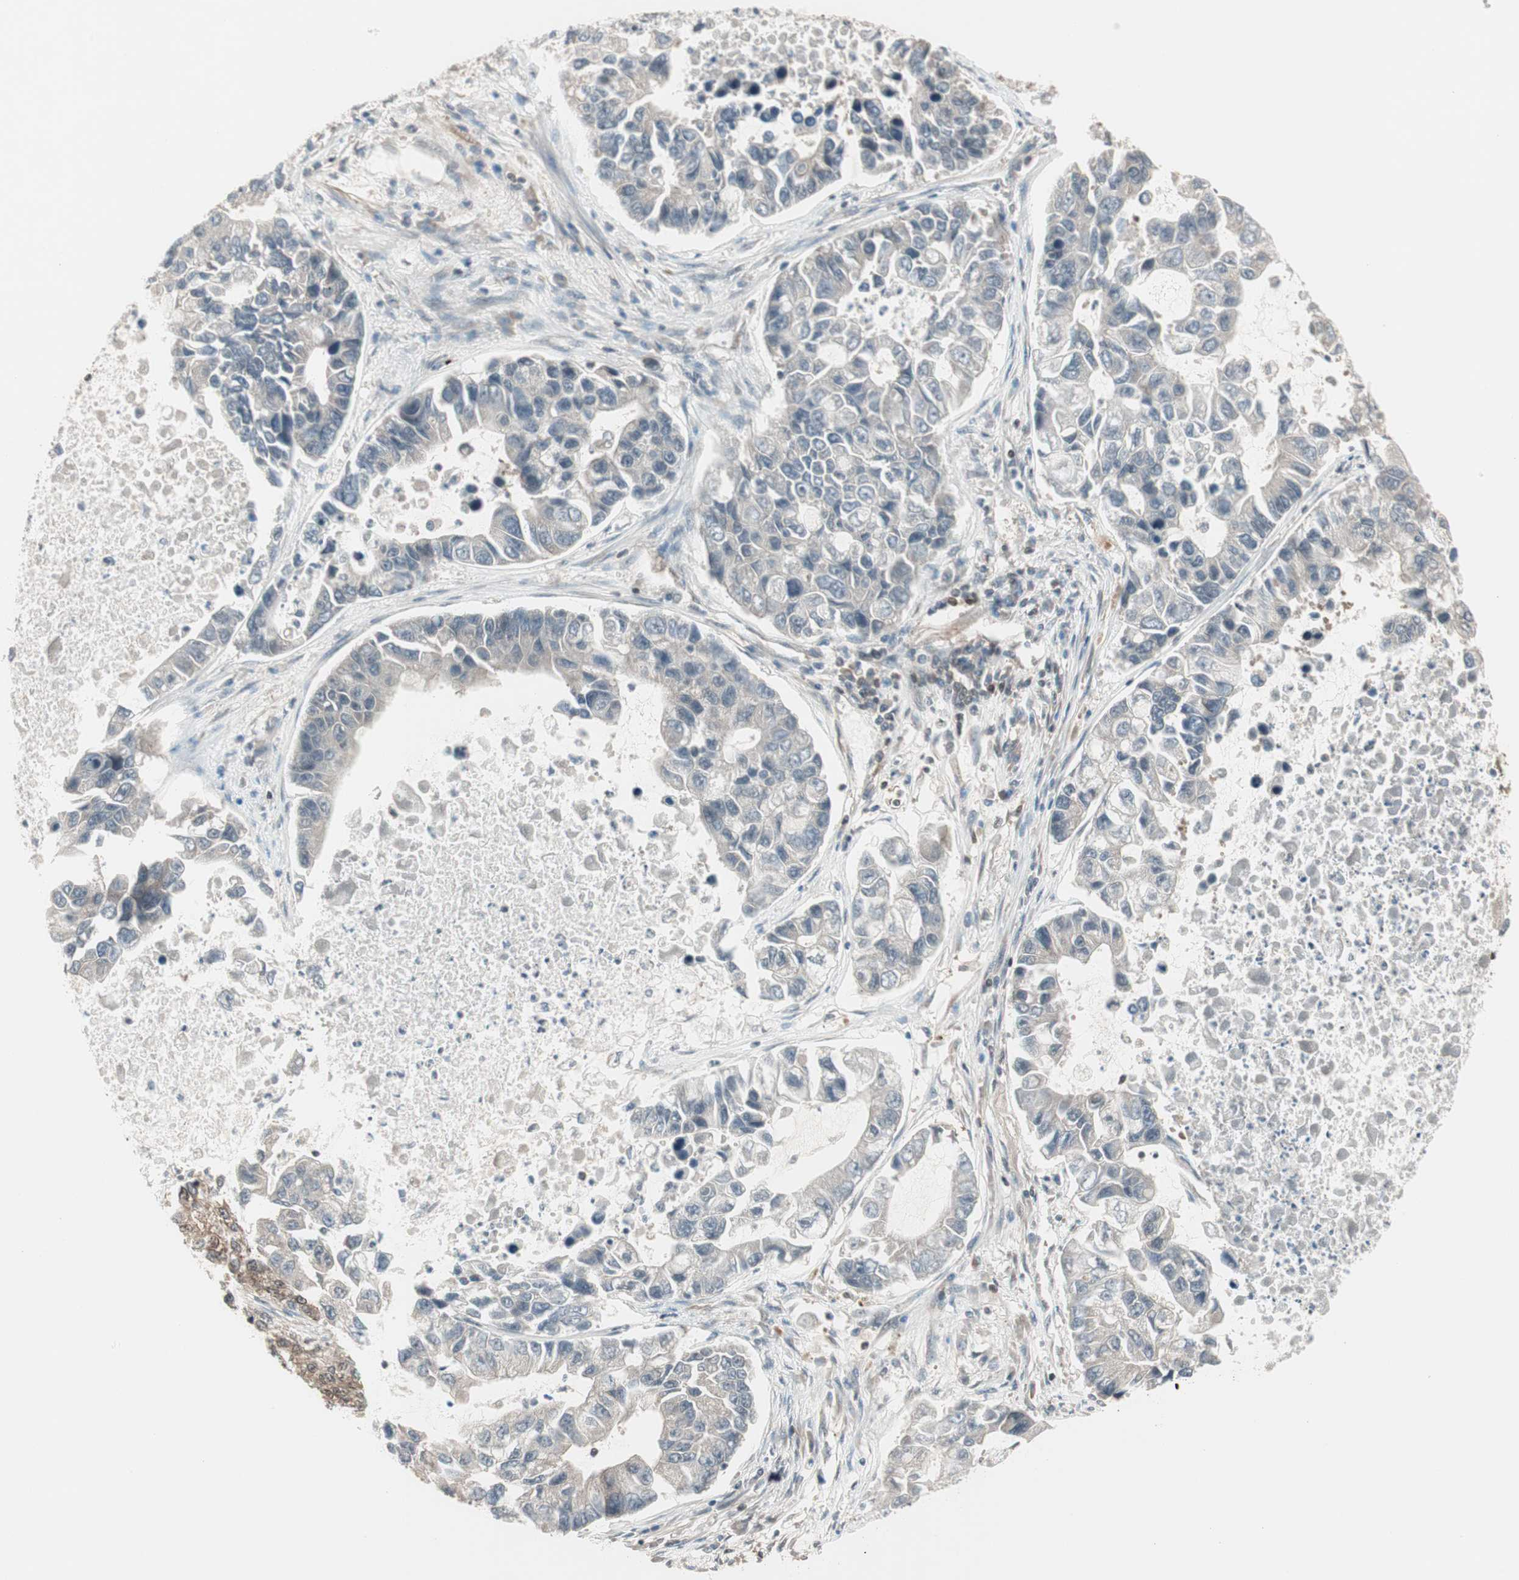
{"staining": {"intensity": "negative", "quantity": "none", "location": "none"}, "tissue": "lung cancer", "cell_type": "Tumor cells", "image_type": "cancer", "snomed": [{"axis": "morphology", "description": "Adenocarcinoma, NOS"}, {"axis": "topography", "description": "Lung"}], "caption": "Photomicrograph shows no significant protein staining in tumor cells of lung cancer (adenocarcinoma). (IHC, brightfield microscopy, high magnification).", "gene": "UBE2I", "patient": {"sex": "female", "age": 51}}